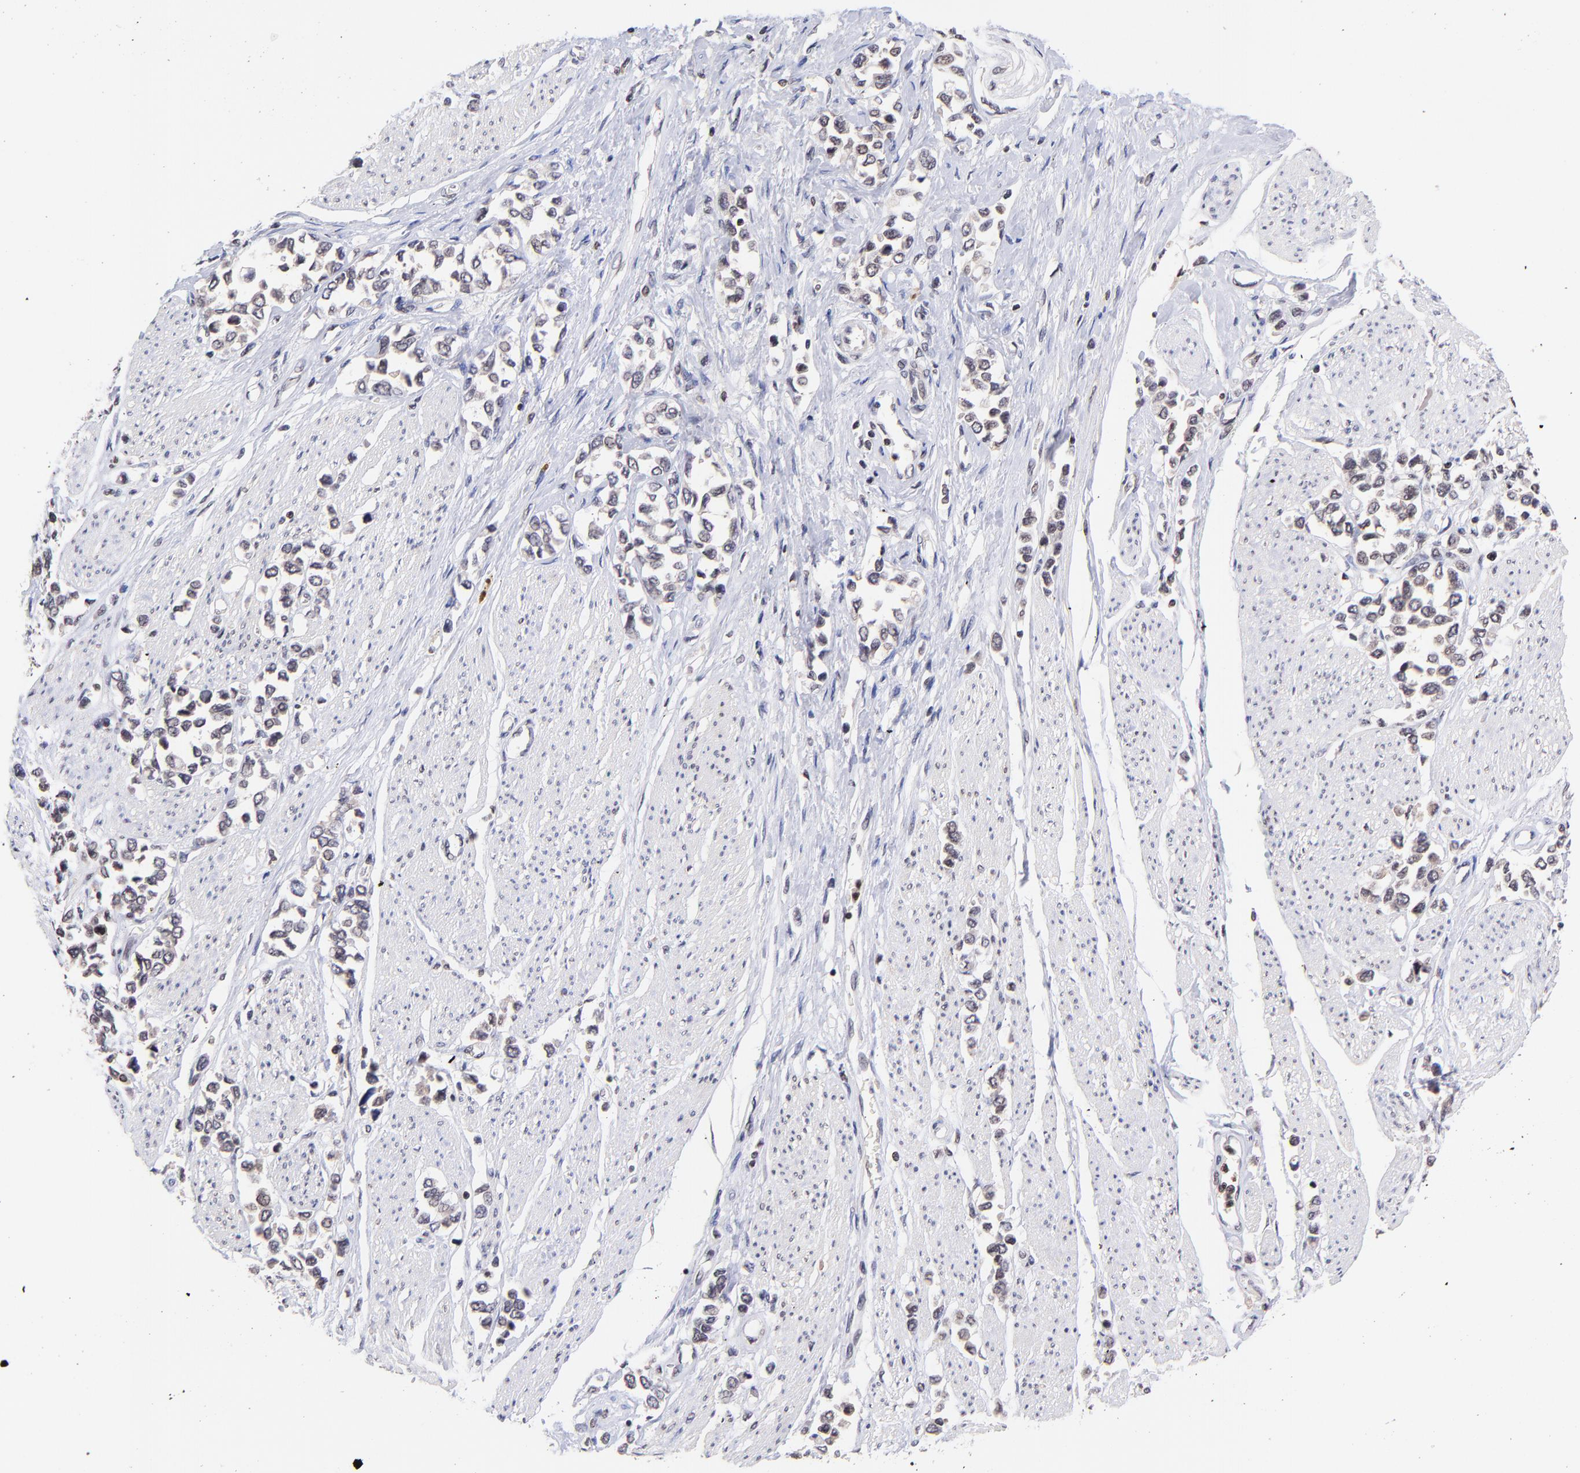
{"staining": {"intensity": "weak", "quantity": "<25%", "location": "nuclear"}, "tissue": "stomach cancer", "cell_type": "Tumor cells", "image_type": "cancer", "snomed": [{"axis": "morphology", "description": "Adenocarcinoma, NOS"}, {"axis": "topography", "description": "Stomach, upper"}], "caption": "Tumor cells are negative for brown protein staining in stomach cancer (adenocarcinoma).", "gene": "WDR25", "patient": {"sex": "male", "age": 76}}